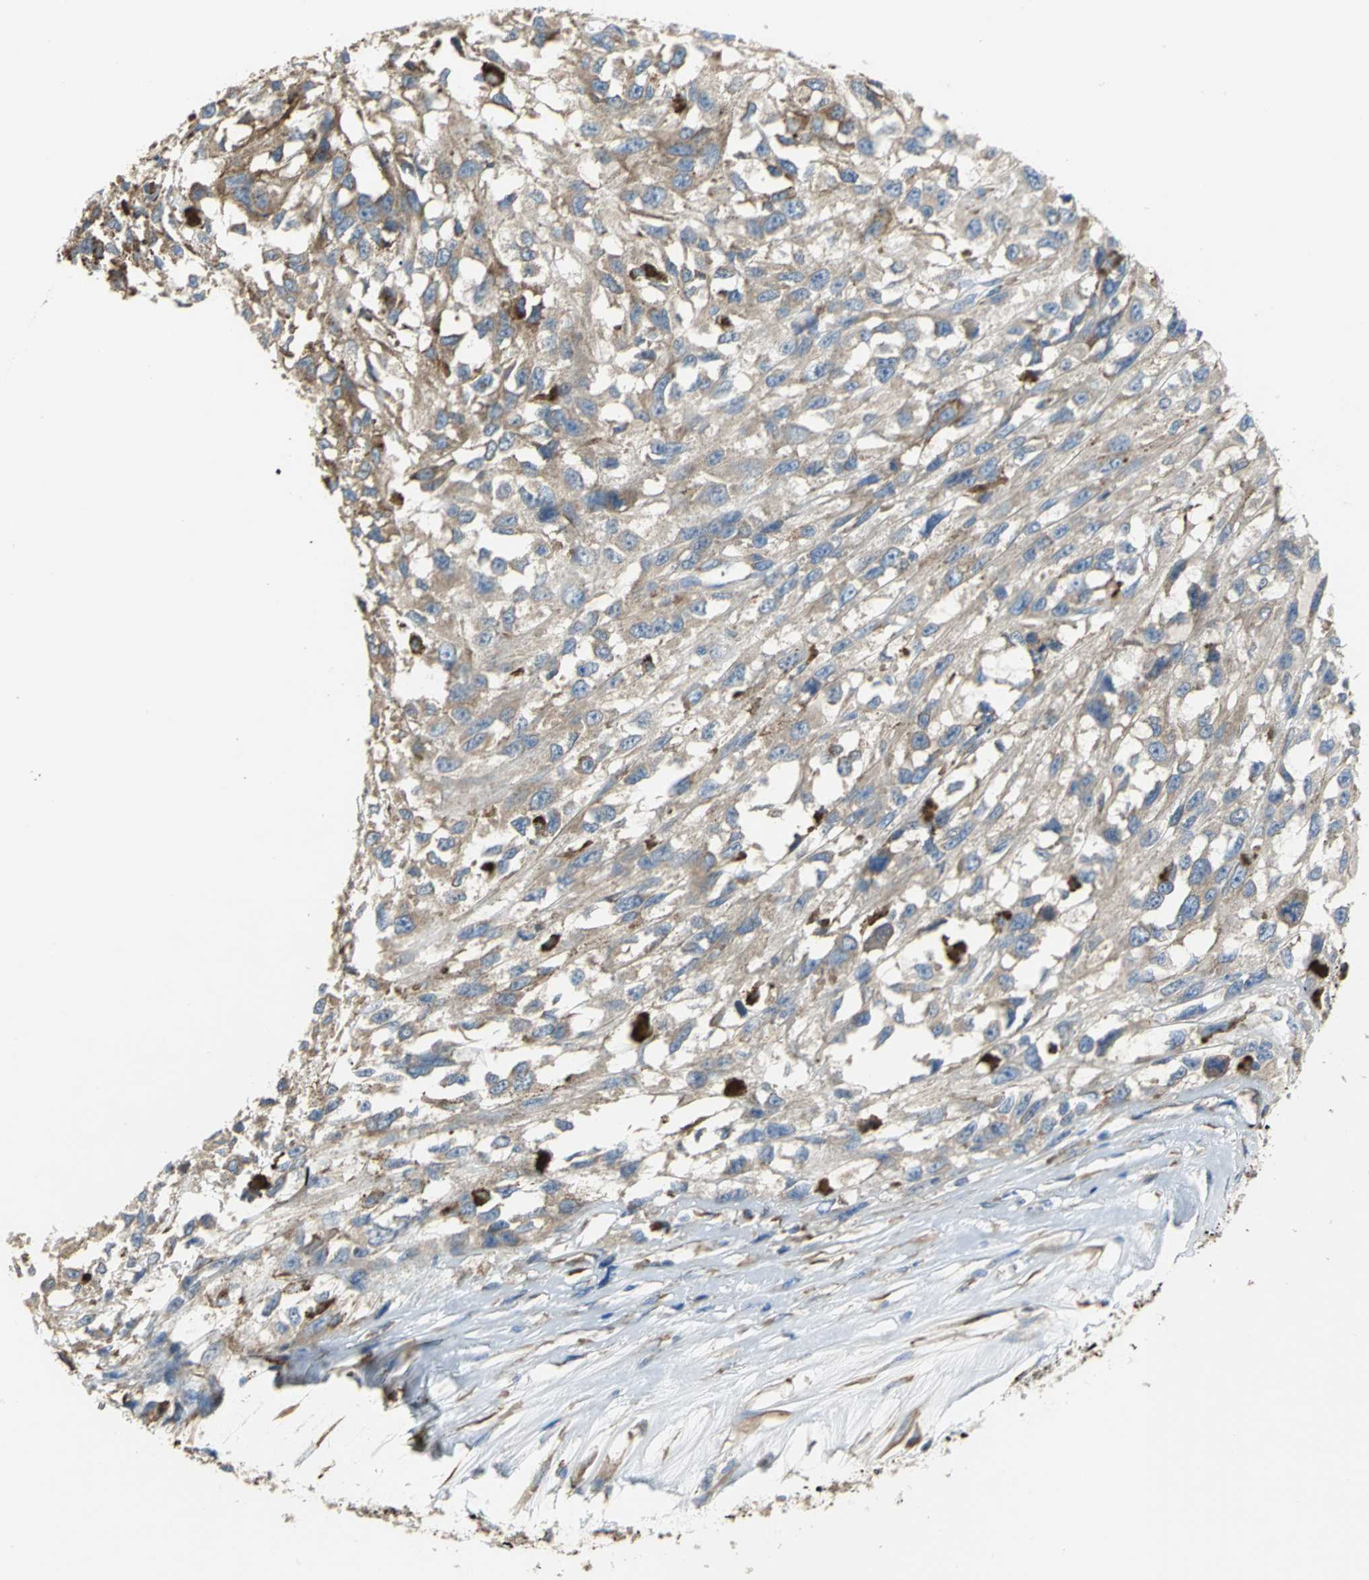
{"staining": {"intensity": "moderate", "quantity": ">75%", "location": "cytoplasmic/membranous"}, "tissue": "melanoma", "cell_type": "Tumor cells", "image_type": "cancer", "snomed": [{"axis": "morphology", "description": "Malignant melanoma, Metastatic site"}, {"axis": "topography", "description": "Lymph node"}], "caption": "The immunohistochemical stain labels moderate cytoplasmic/membranous positivity in tumor cells of melanoma tissue.", "gene": "SDF2L1", "patient": {"sex": "male", "age": 59}}